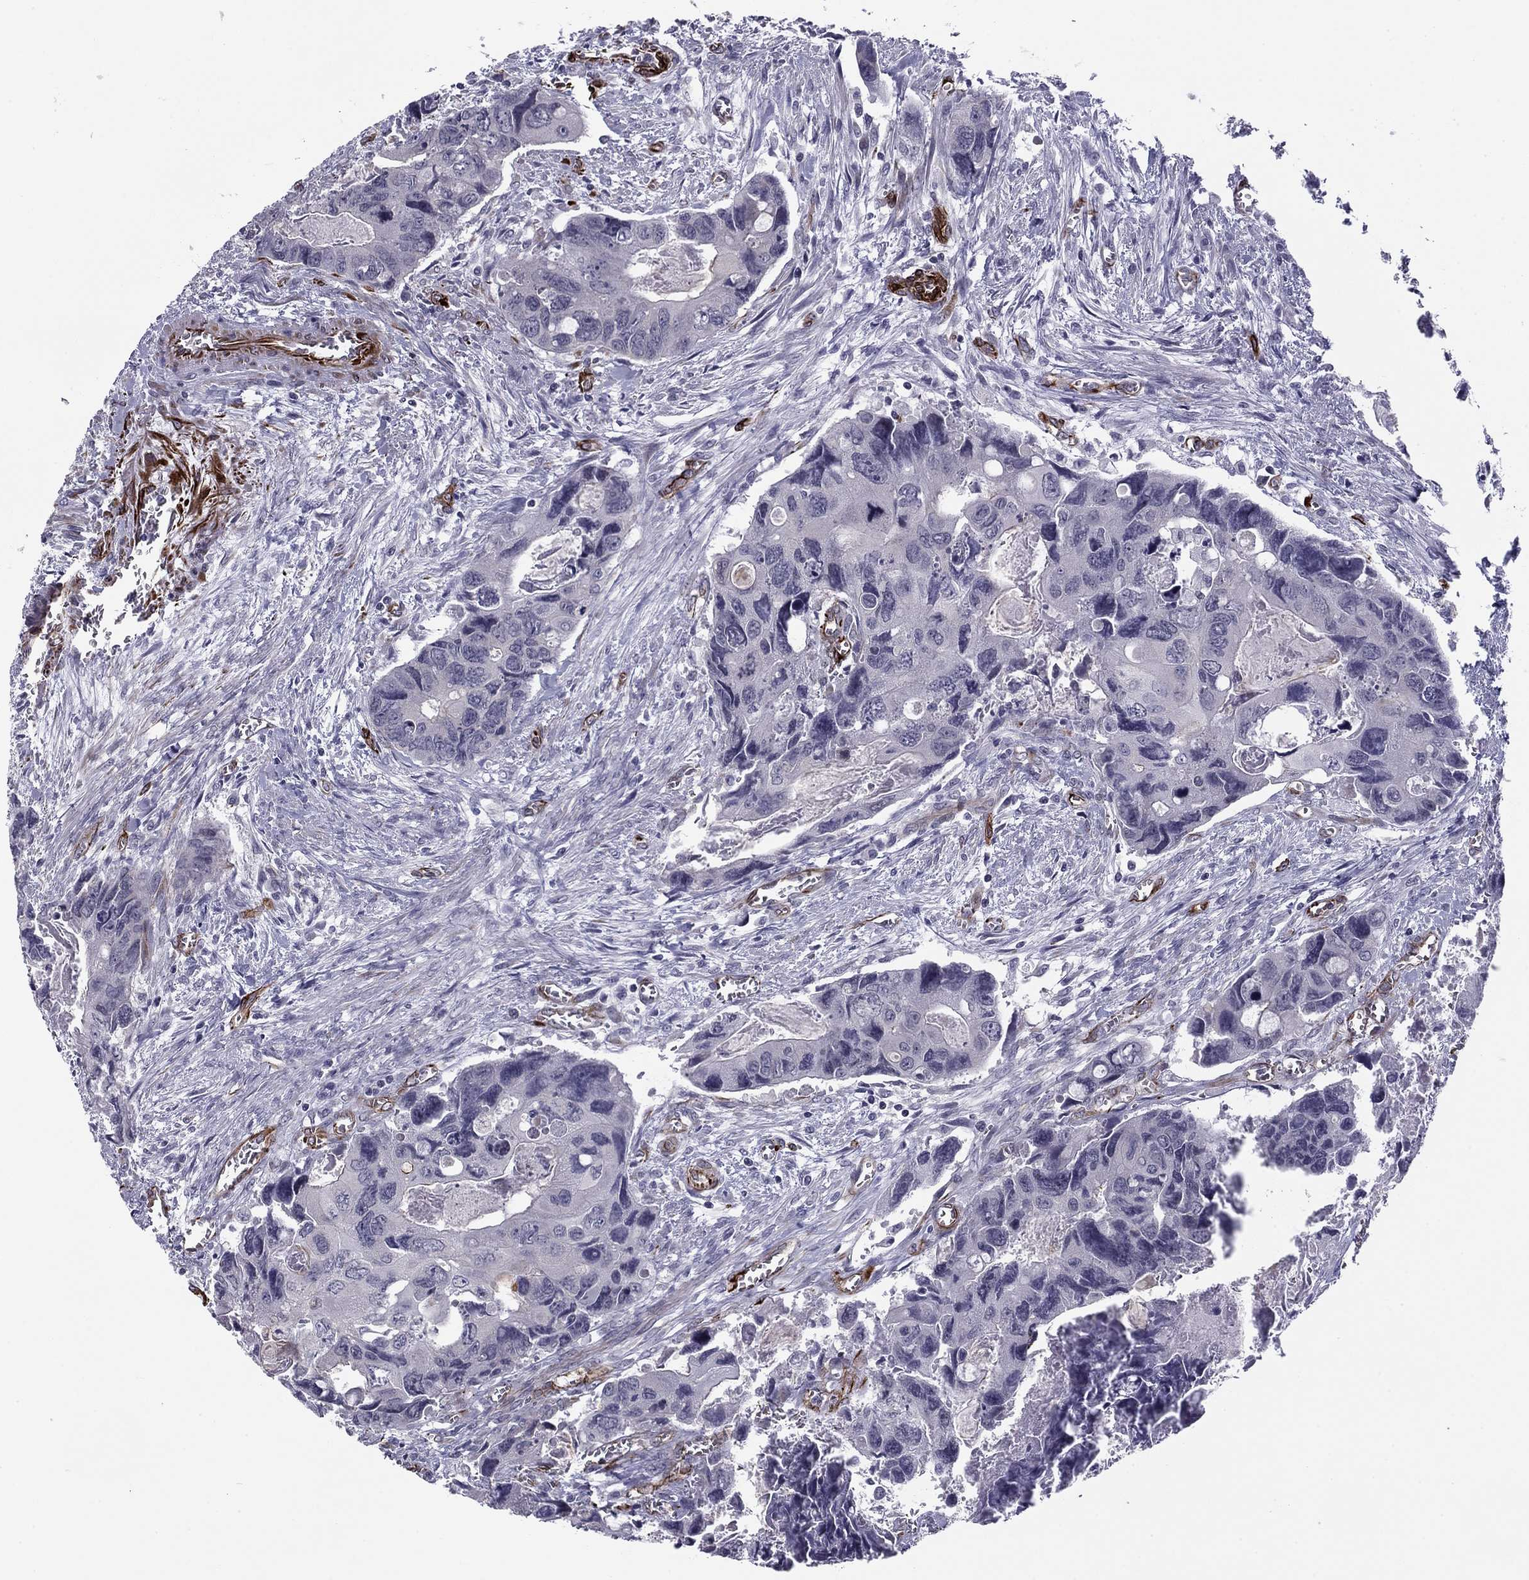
{"staining": {"intensity": "negative", "quantity": "none", "location": "none"}, "tissue": "colorectal cancer", "cell_type": "Tumor cells", "image_type": "cancer", "snomed": [{"axis": "morphology", "description": "Adenocarcinoma, NOS"}, {"axis": "topography", "description": "Rectum"}], "caption": "Immunohistochemistry photomicrograph of neoplastic tissue: adenocarcinoma (colorectal) stained with DAB exhibits no significant protein expression in tumor cells.", "gene": "ANKS4B", "patient": {"sex": "male", "age": 62}}